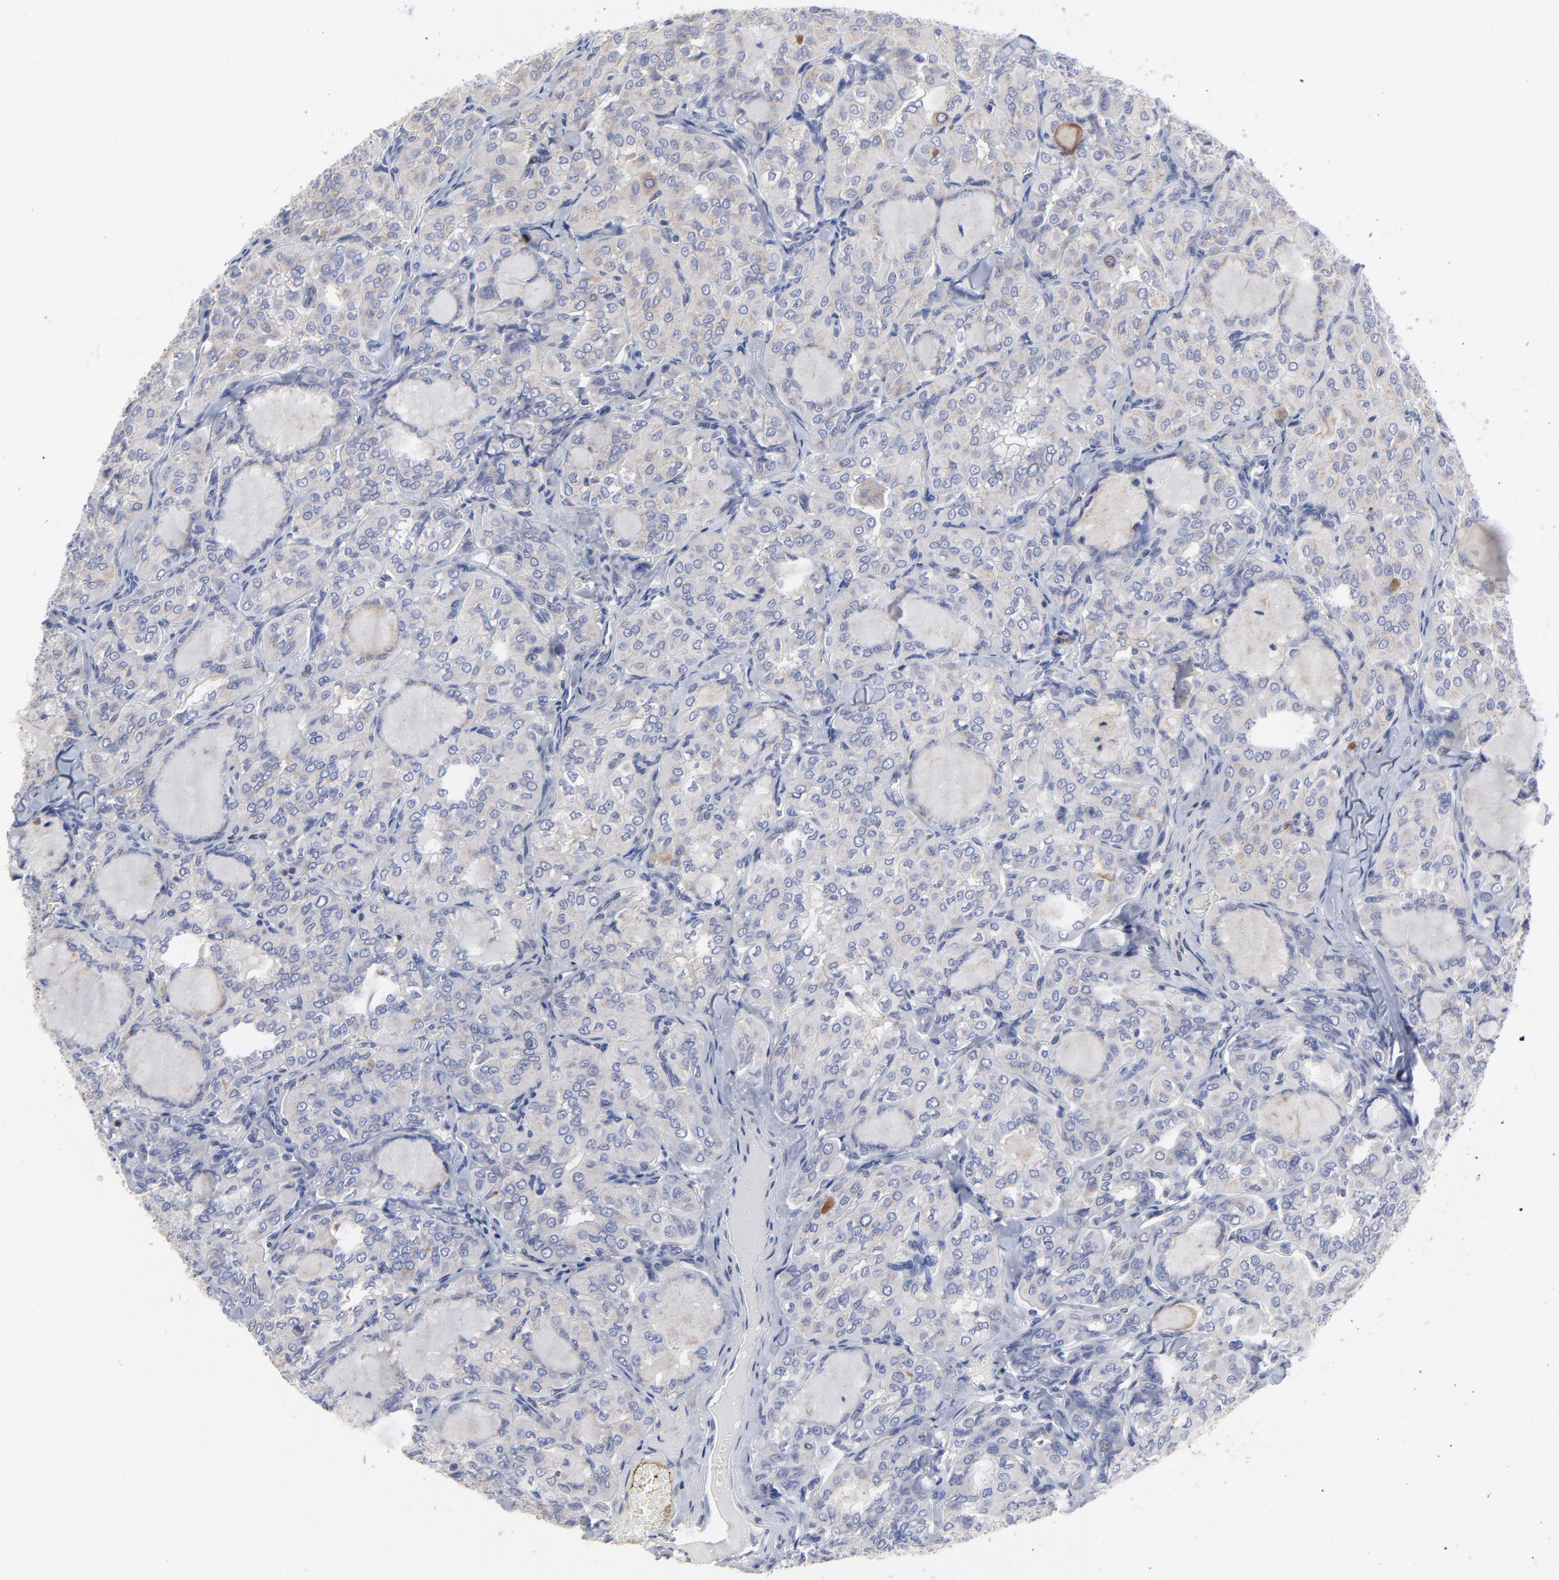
{"staining": {"intensity": "weak", "quantity": "<25%", "location": "cytoplasmic/membranous"}, "tissue": "thyroid cancer", "cell_type": "Tumor cells", "image_type": "cancer", "snomed": [{"axis": "morphology", "description": "Carcinoma, NOS"}, {"axis": "topography", "description": "Thyroid gland"}], "caption": "A micrograph of human thyroid carcinoma is negative for staining in tumor cells.", "gene": "NCAPH", "patient": {"sex": "male", "age": 76}}